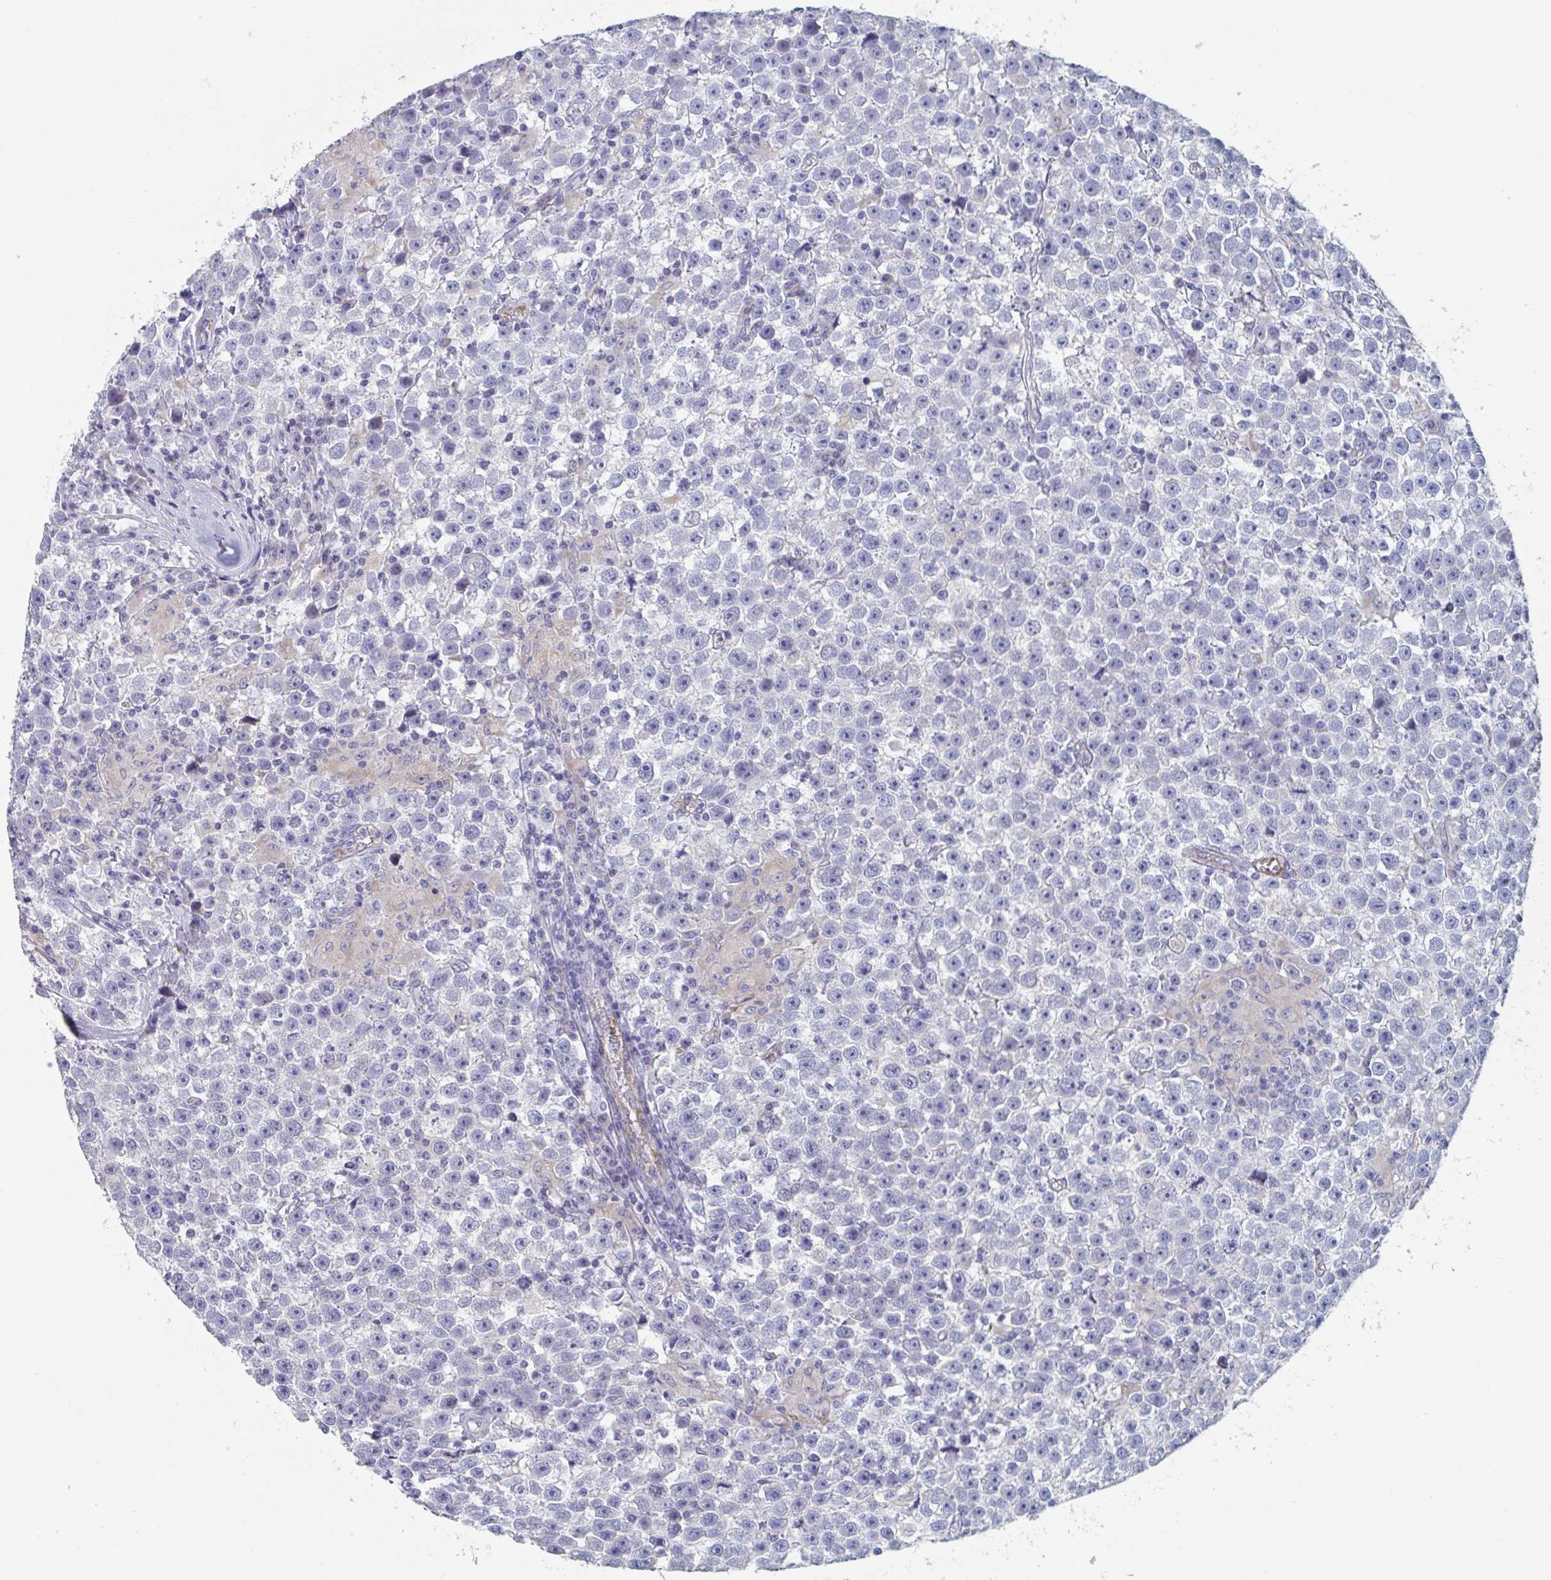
{"staining": {"intensity": "negative", "quantity": "none", "location": "none"}, "tissue": "testis cancer", "cell_type": "Tumor cells", "image_type": "cancer", "snomed": [{"axis": "morphology", "description": "Seminoma, NOS"}, {"axis": "topography", "description": "Testis"}], "caption": "Immunohistochemical staining of testis cancer shows no significant staining in tumor cells.", "gene": "ABHD16A", "patient": {"sex": "male", "age": 31}}